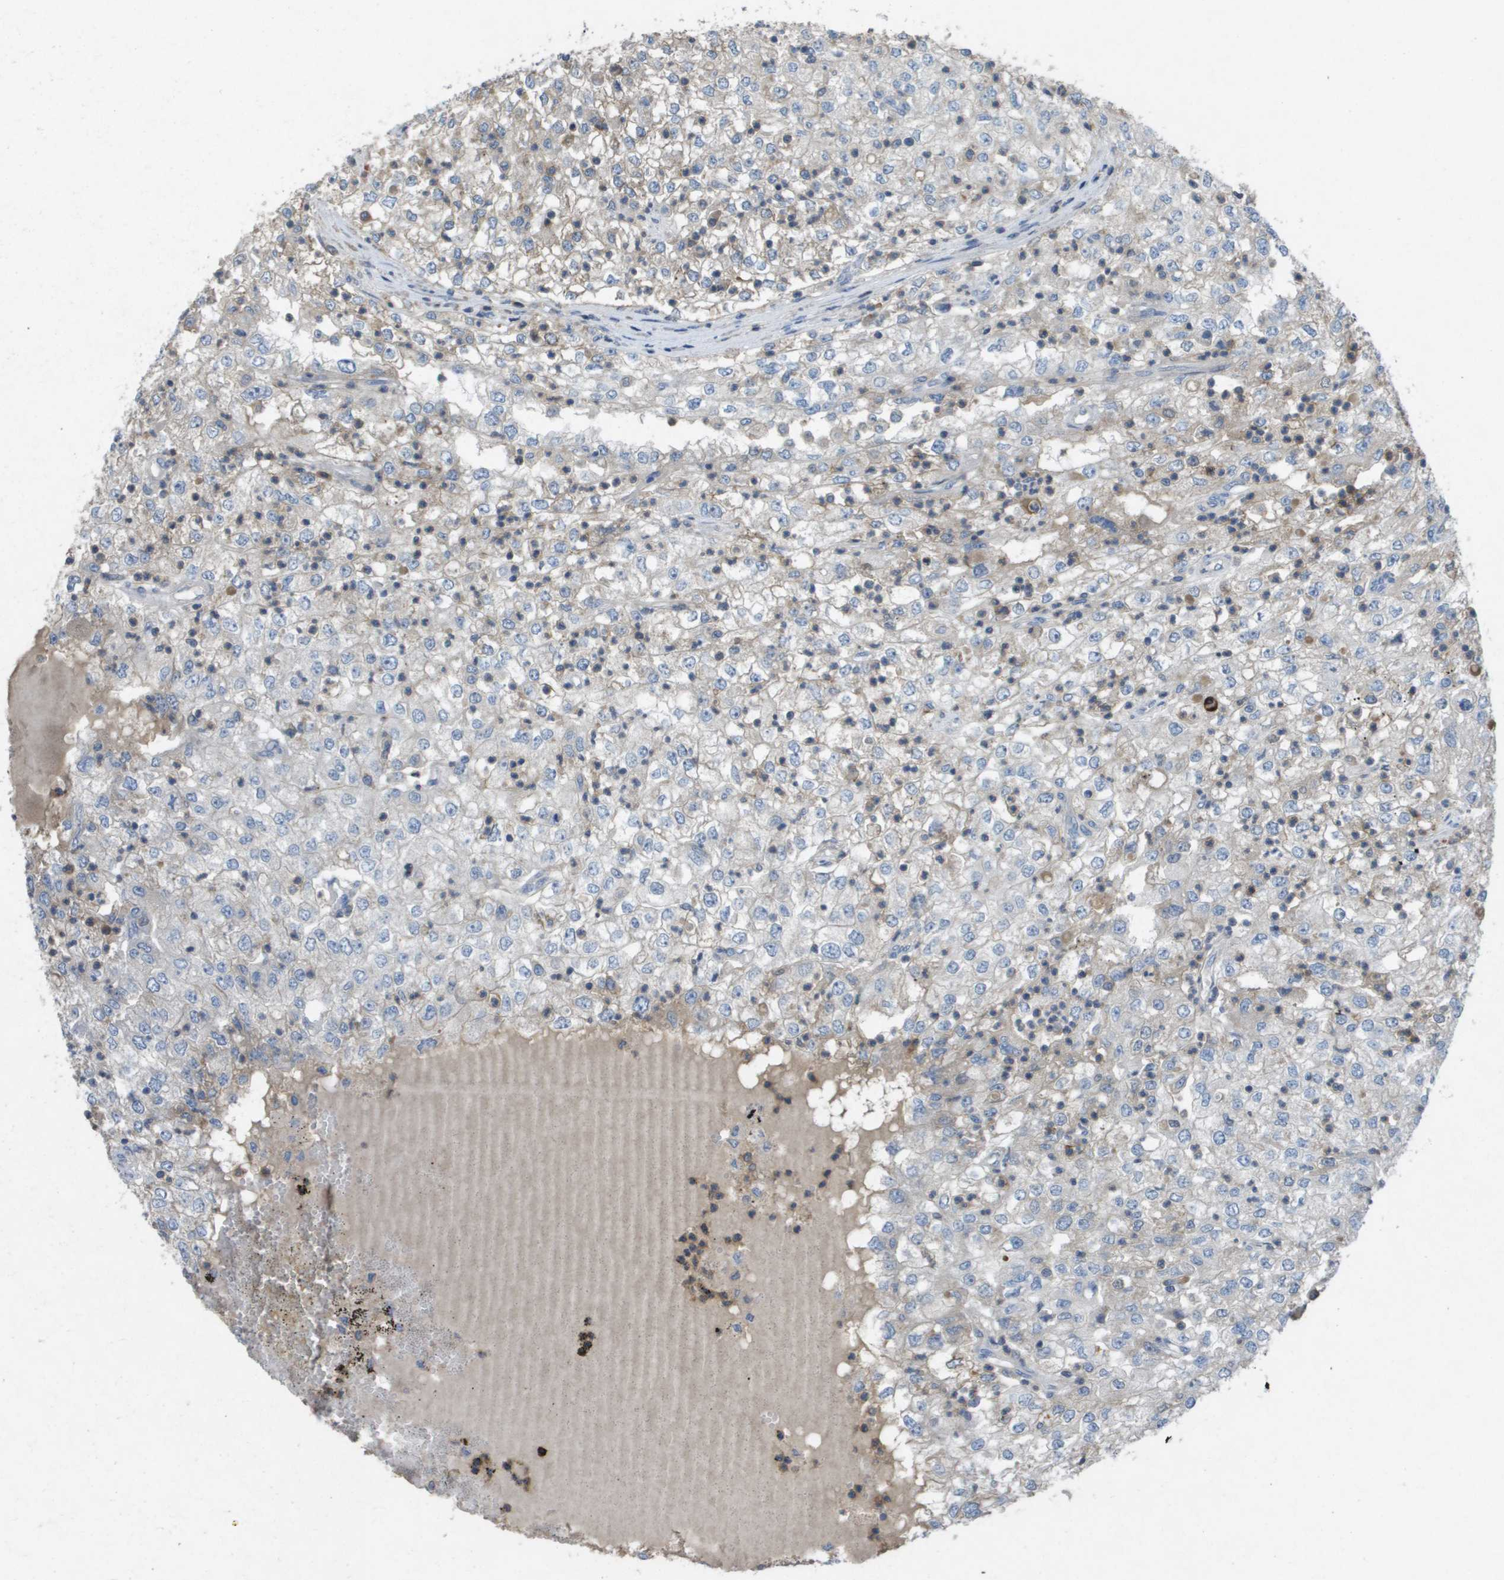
{"staining": {"intensity": "negative", "quantity": "none", "location": "none"}, "tissue": "renal cancer", "cell_type": "Tumor cells", "image_type": "cancer", "snomed": [{"axis": "morphology", "description": "Adenocarcinoma, NOS"}, {"axis": "topography", "description": "Kidney"}], "caption": "IHC of renal adenocarcinoma demonstrates no positivity in tumor cells.", "gene": "CLCA4", "patient": {"sex": "female", "age": 54}}